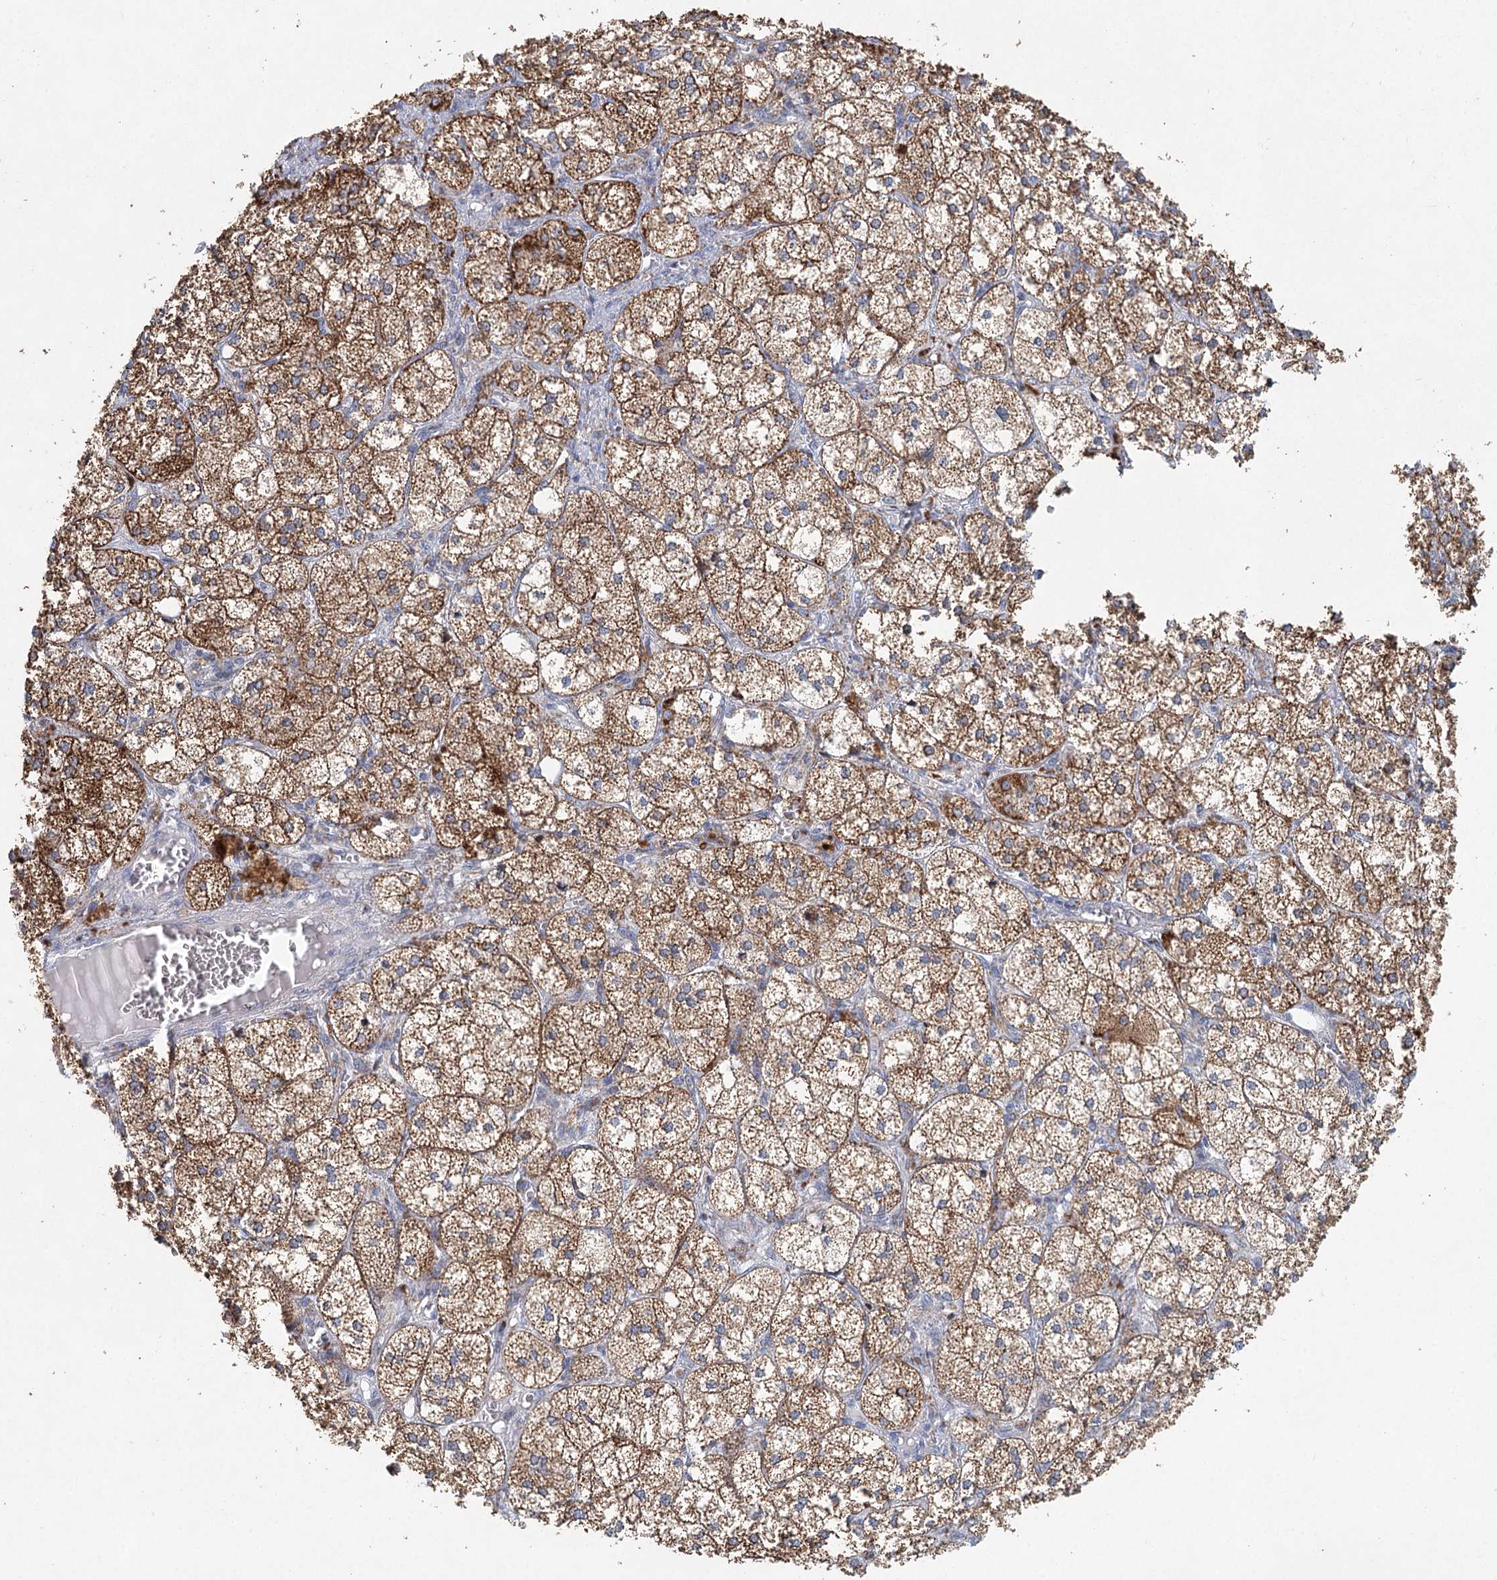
{"staining": {"intensity": "strong", "quantity": ">75%", "location": "cytoplasmic/membranous"}, "tissue": "adrenal gland", "cell_type": "Glandular cells", "image_type": "normal", "snomed": [{"axis": "morphology", "description": "Normal tissue, NOS"}, {"axis": "topography", "description": "Adrenal gland"}], "caption": "An image of human adrenal gland stained for a protein exhibits strong cytoplasmic/membranous brown staining in glandular cells. (Brightfield microscopy of DAB IHC at high magnification).", "gene": "XPO6", "patient": {"sex": "female", "age": 61}}